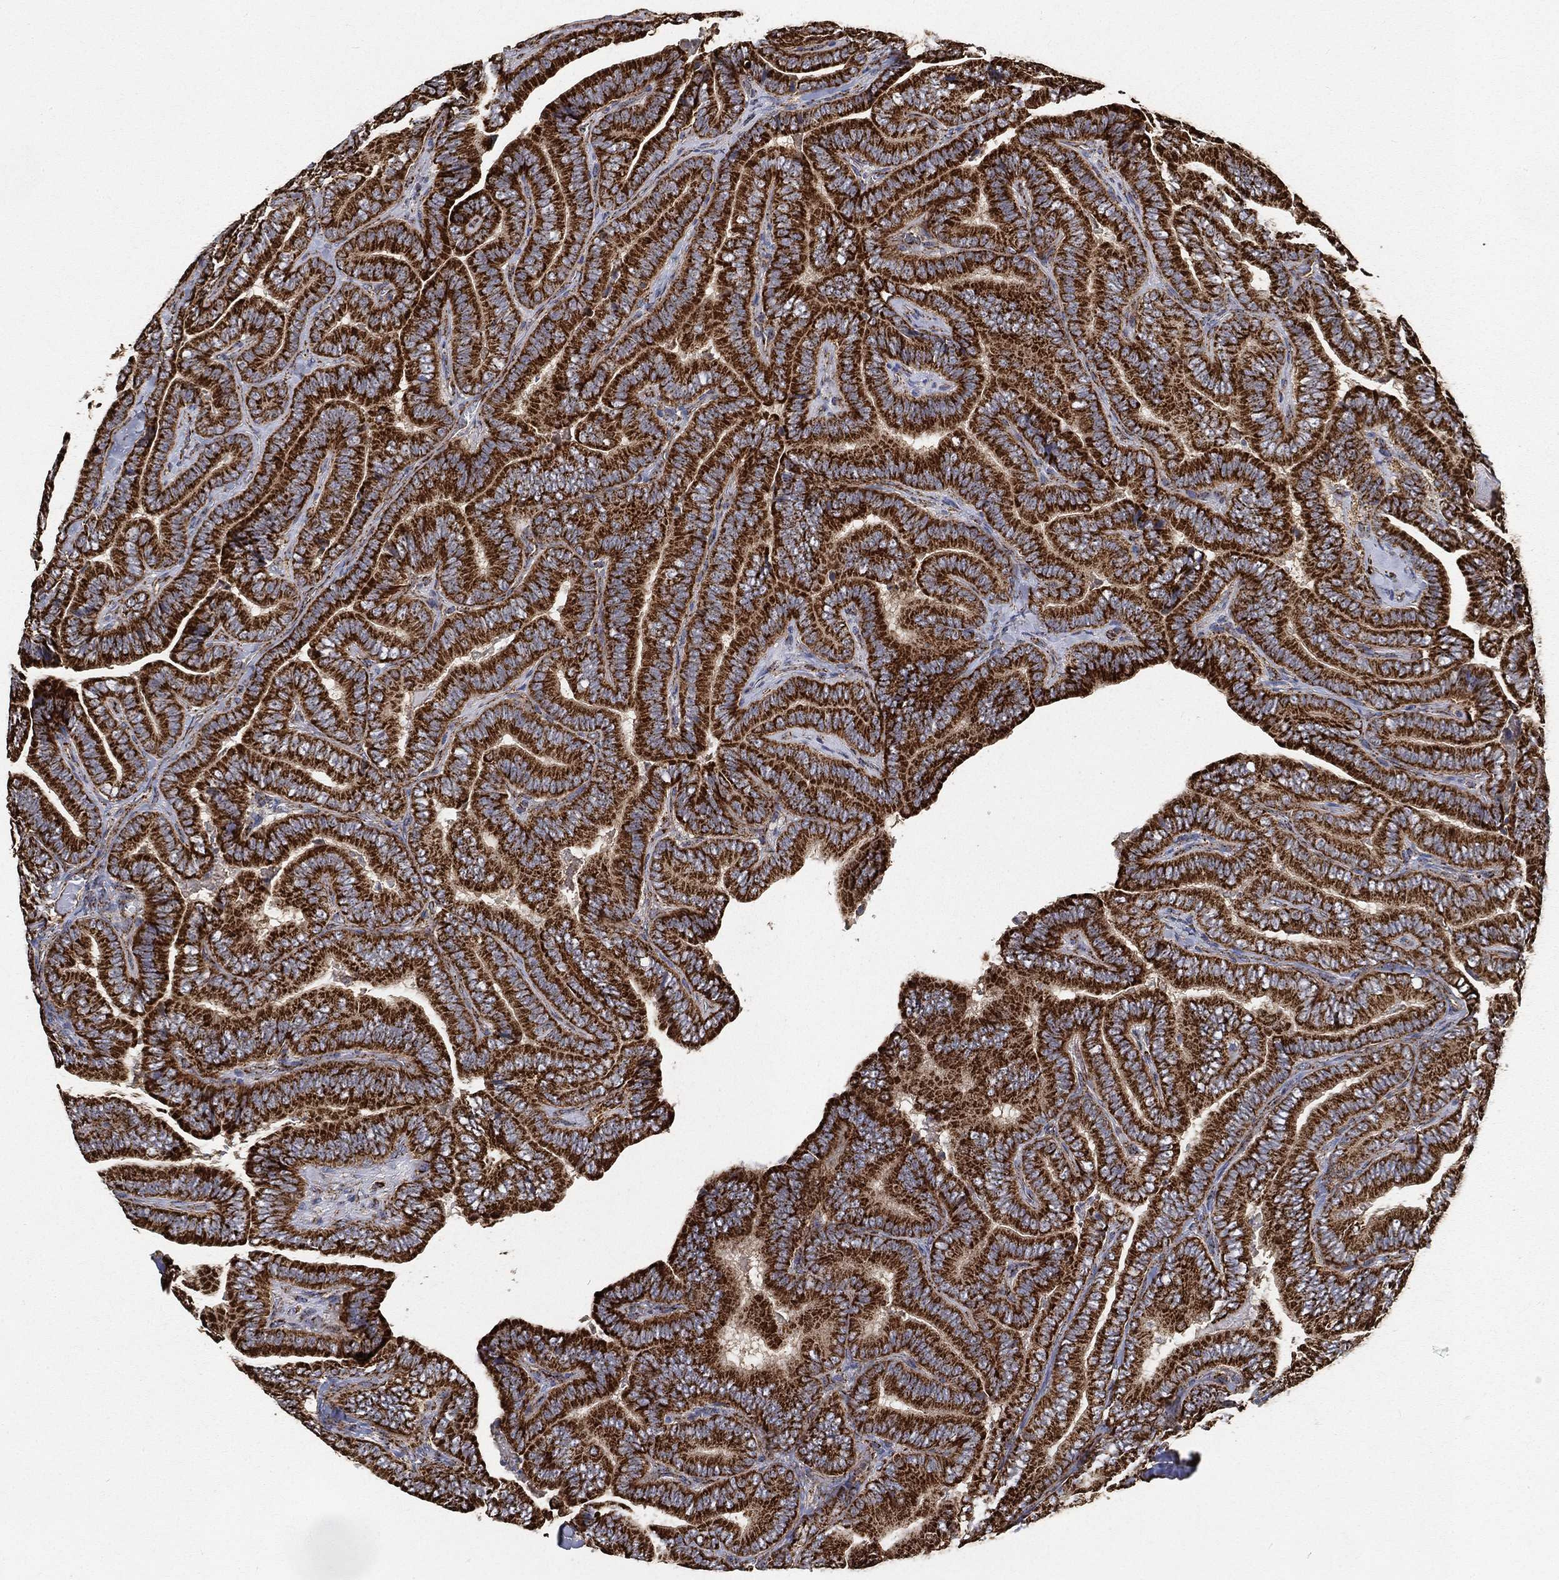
{"staining": {"intensity": "strong", "quantity": ">75%", "location": "cytoplasmic/membranous"}, "tissue": "thyroid cancer", "cell_type": "Tumor cells", "image_type": "cancer", "snomed": [{"axis": "morphology", "description": "Papillary adenocarcinoma, NOS"}, {"axis": "topography", "description": "Thyroid gland"}], "caption": "Approximately >75% of tumor cells in thyroid cancer (papillary adenocarcinoma) display strong cytoplasmic/membranous protein positivity as visualized by brown immunohistochemical staining.", "gene": "SLC38A7", "patient": {"sex": "male", "age": 61}}